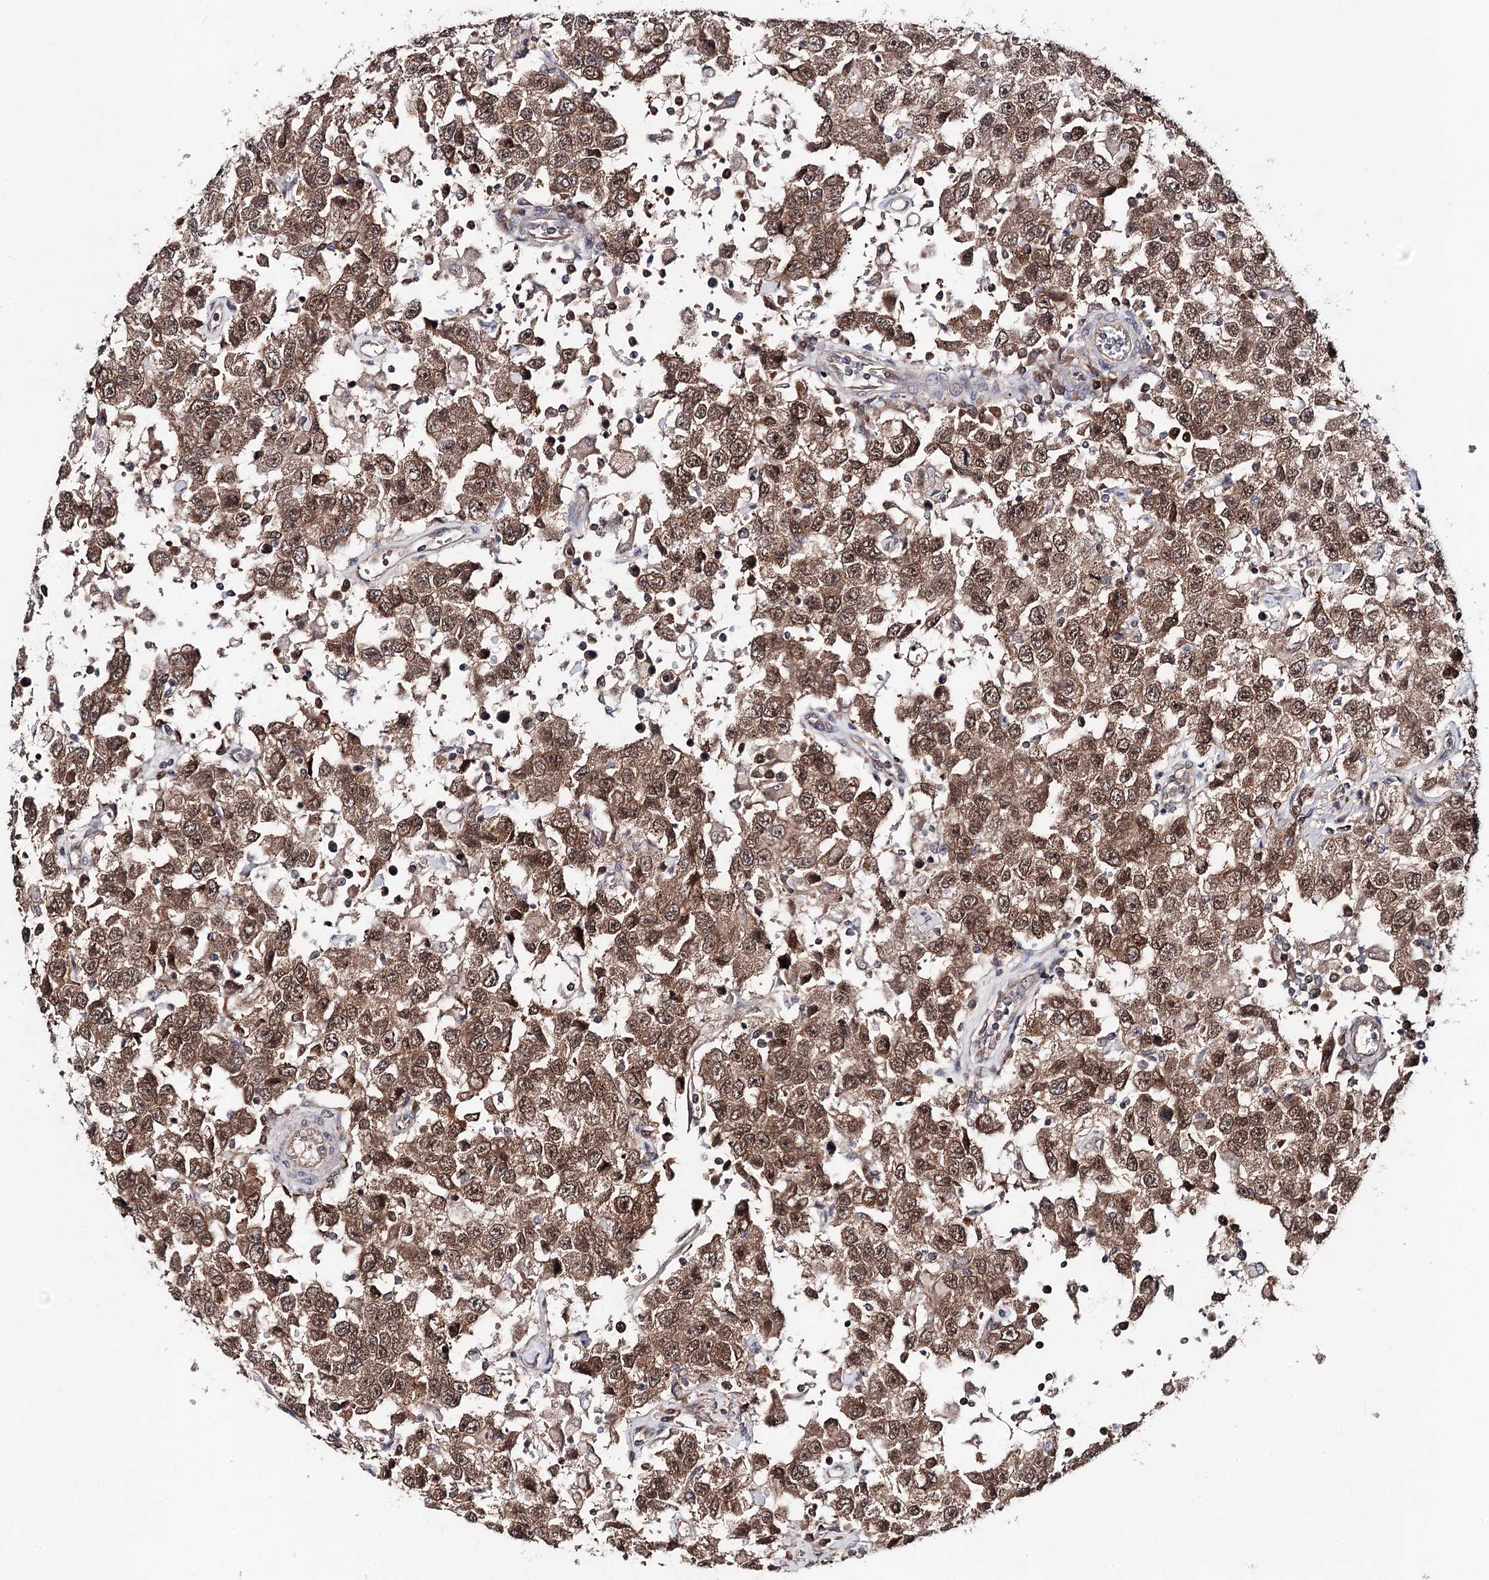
{"staining": {"intensity": "moderate", "quantity": ">75%", "location": "cytoplasmic/membranous,nuclear"}, "tissue": "testis cancer", "cell_type": "Tumor cells", "image_type": "cancer", "snomed": [{"axis": "morphology", "description": "Seminoma, NOS"}, {"axis": "topography", "description": "Testis"}], "caption": "Protein expression analysis of seminoma (testis) displays moderate cytoplasmic/membranous and nuclear positivity in about >75% of tumor cells.", "gene": "NOPCHAP1", "patient": {"sex": "male", "age": 41}}